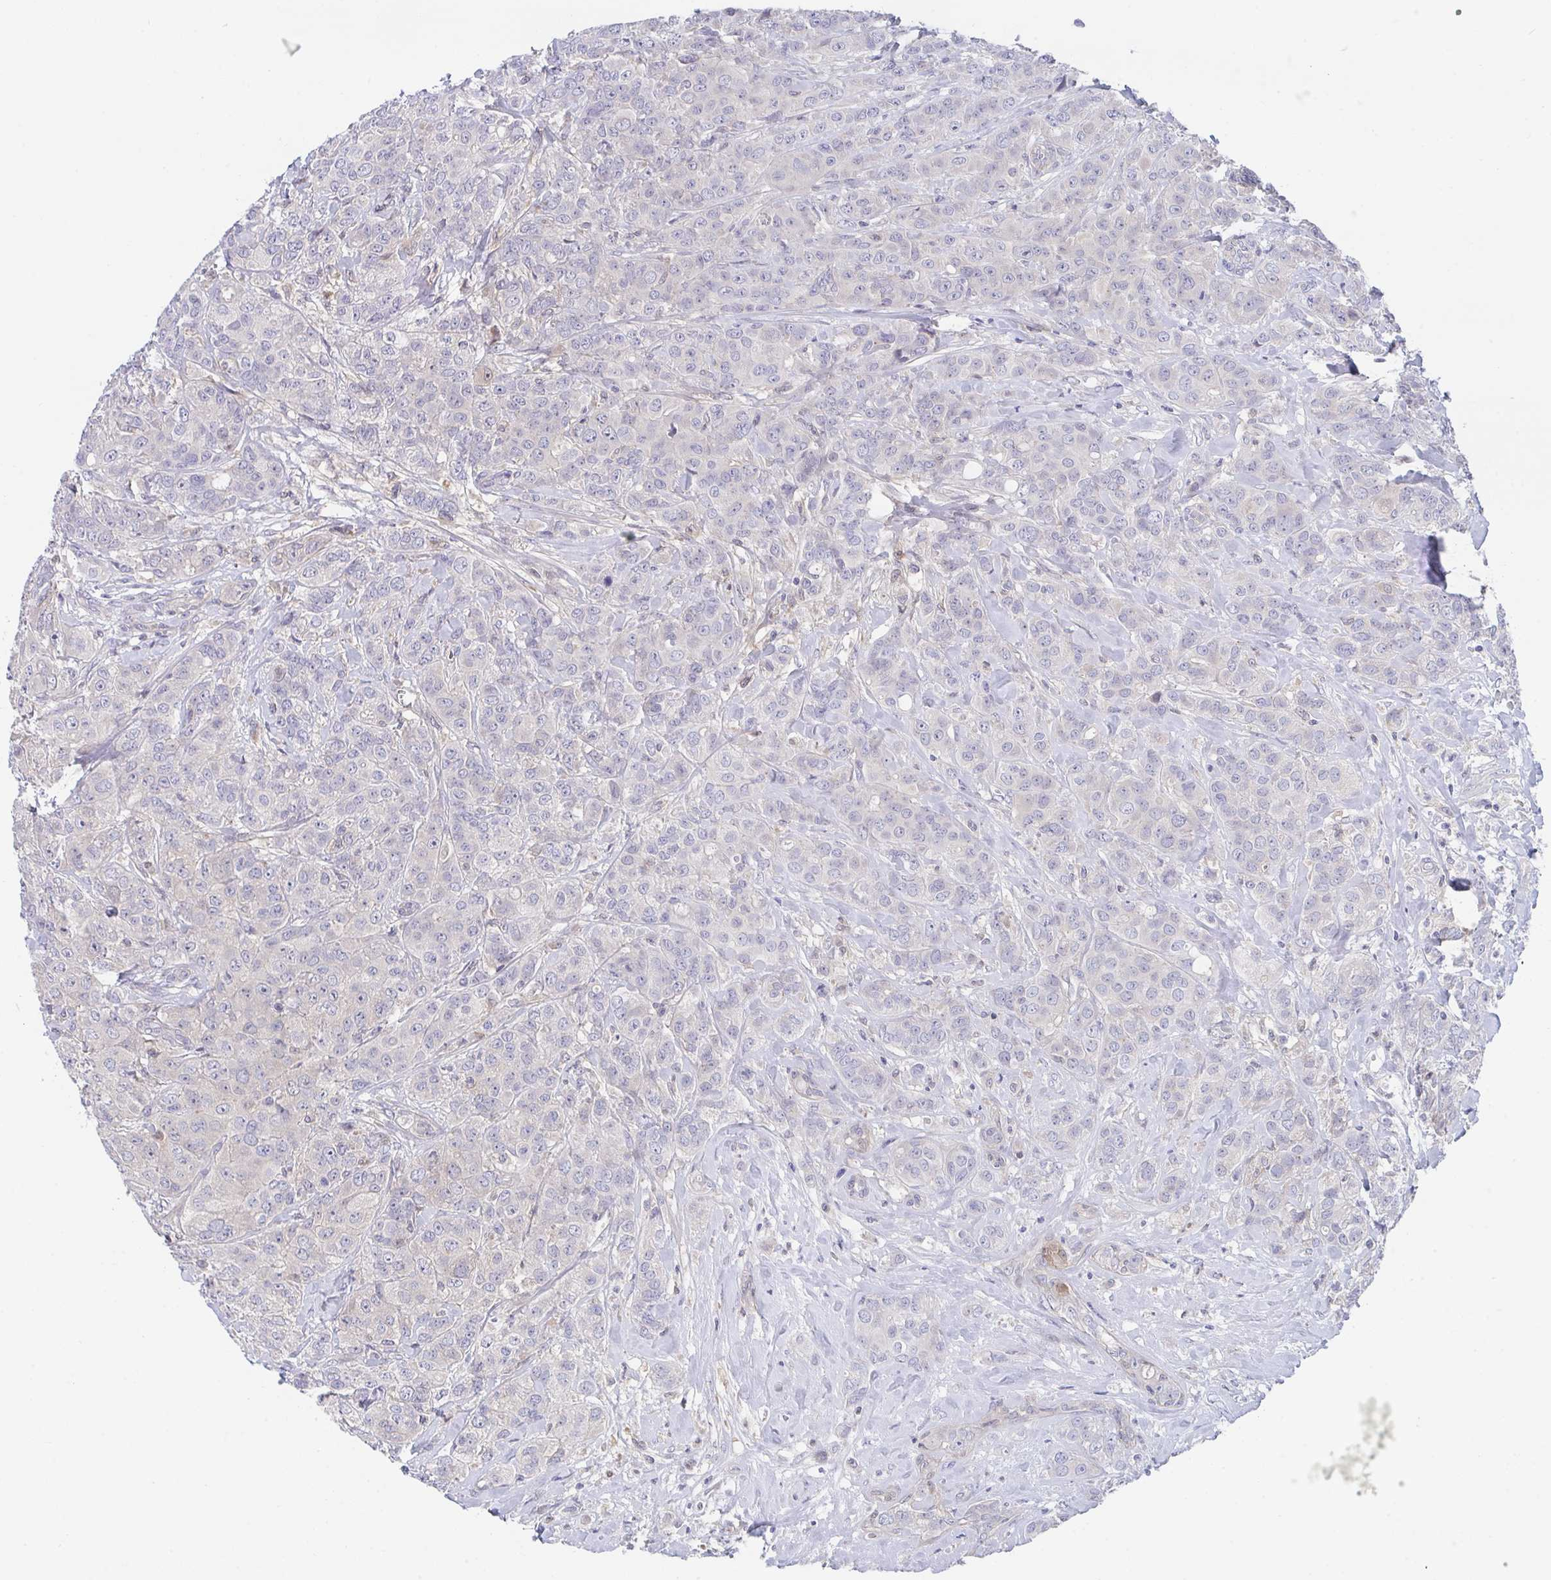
{"staining": {"intensity": "negative", "quantity": "none", "location": "none"}, "tissue": "breast cancer", "cell_type": "Tumor cells", "image_type": "cancer", "snomed": [{"axis": "morphology", "description": "Normal tissue, NOS"}, {"axis": "morphology", "description": "Duct carcinoma"}, {"axis": "topography", "description": "Breast"}], "caption": "Photomicrograph shows no protein staining in tumor cells of breast cancer tissue.", "gene": "P2RX3", "patient": {"sex": "female", "age": 43}}